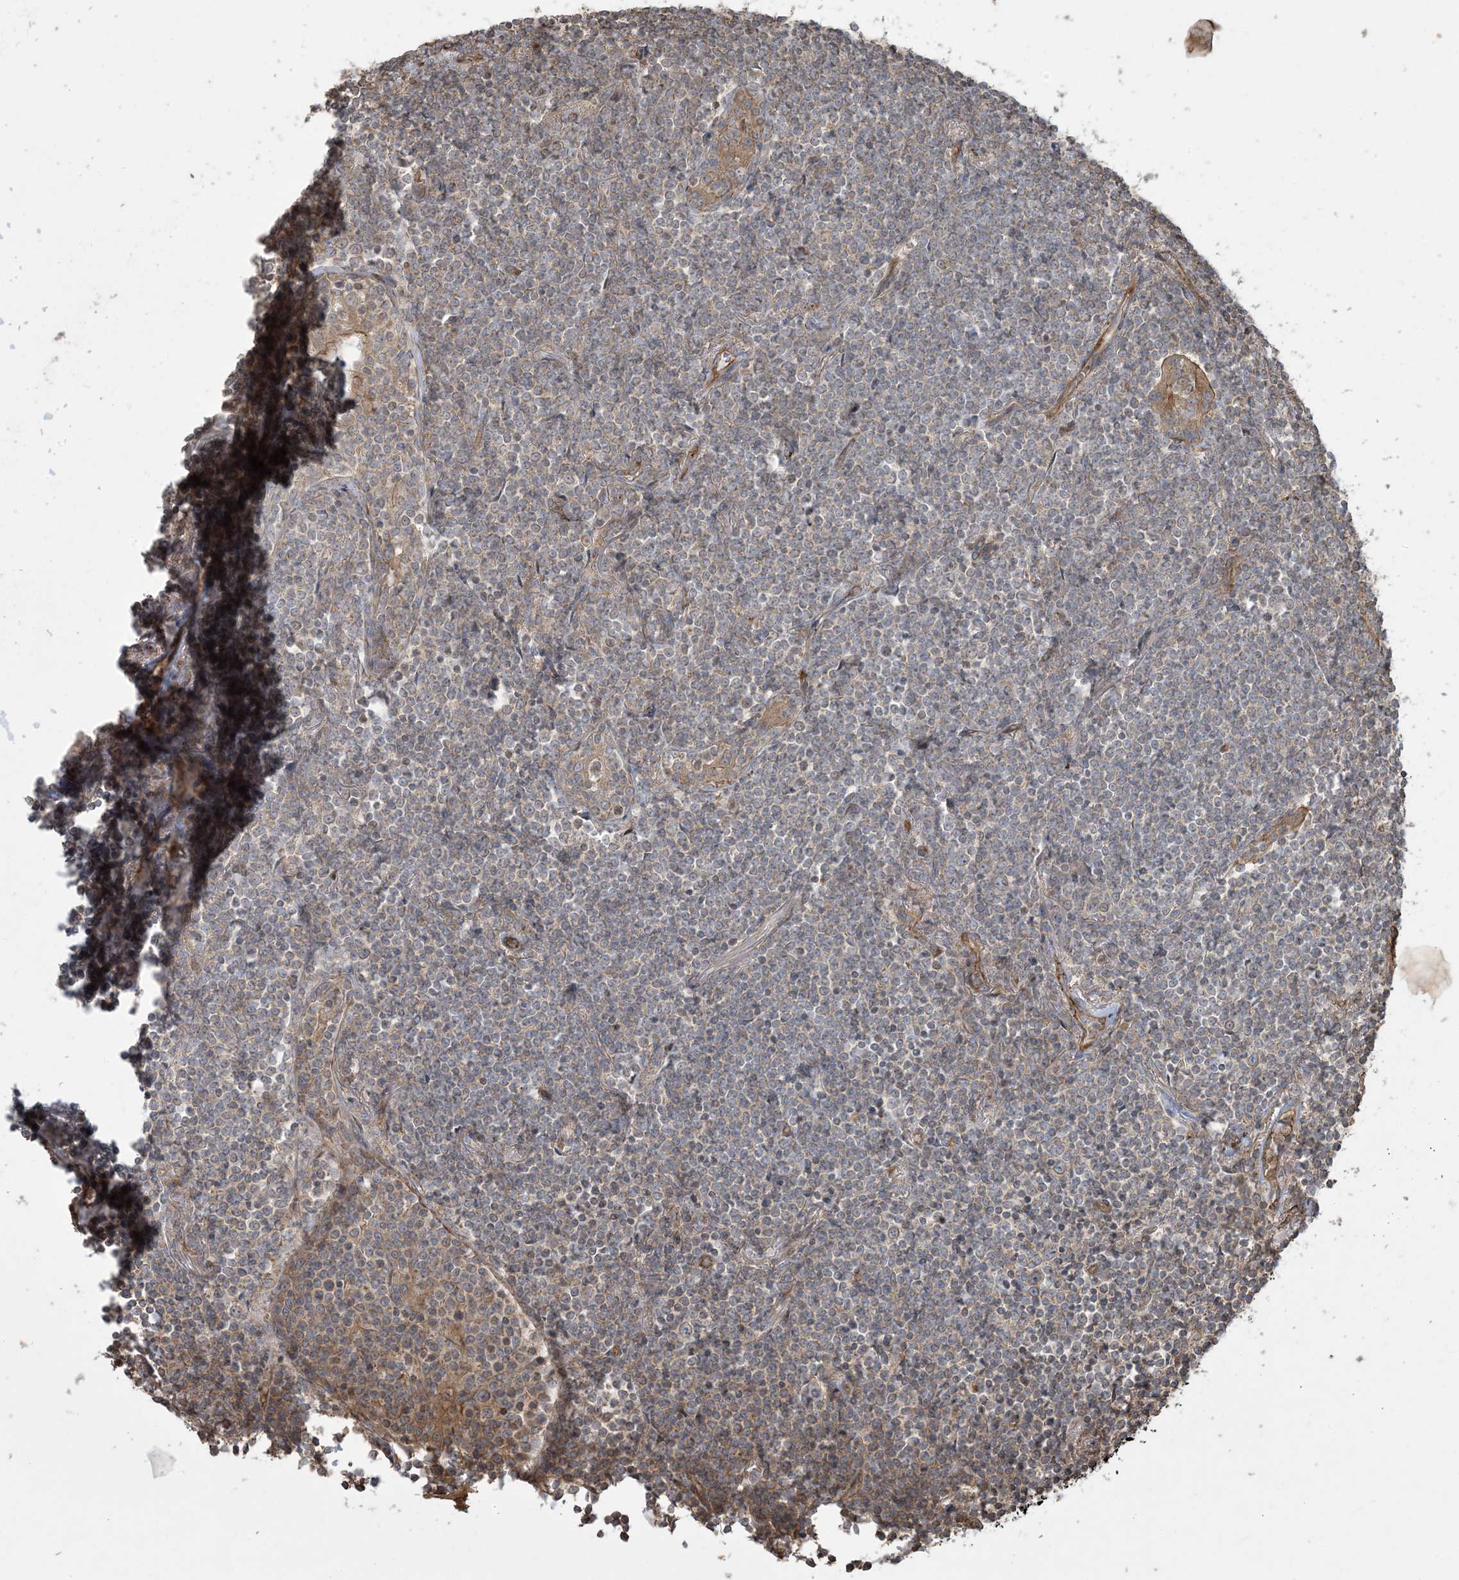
{"staining": {"intensity": "negative", "quantity": "none", "location": "none"}, "tissue": "lymphoma", "cell_type": "Tumor cells", "image_type": "cancer", "snomed": [{"axis": "morphology", "description": "Malignant lymphoma, non-Hodgkin's type, Low grade"}, {"axis": "topography", "description": "Lung"}], "caption": "Protein analysis of malignant lymphoma, non-Hodgkin's type (low-grade) reveals no significant expression in tumor cells.", "gene": "KLHL18", "patient": {"sex": "female", "age": 71}}